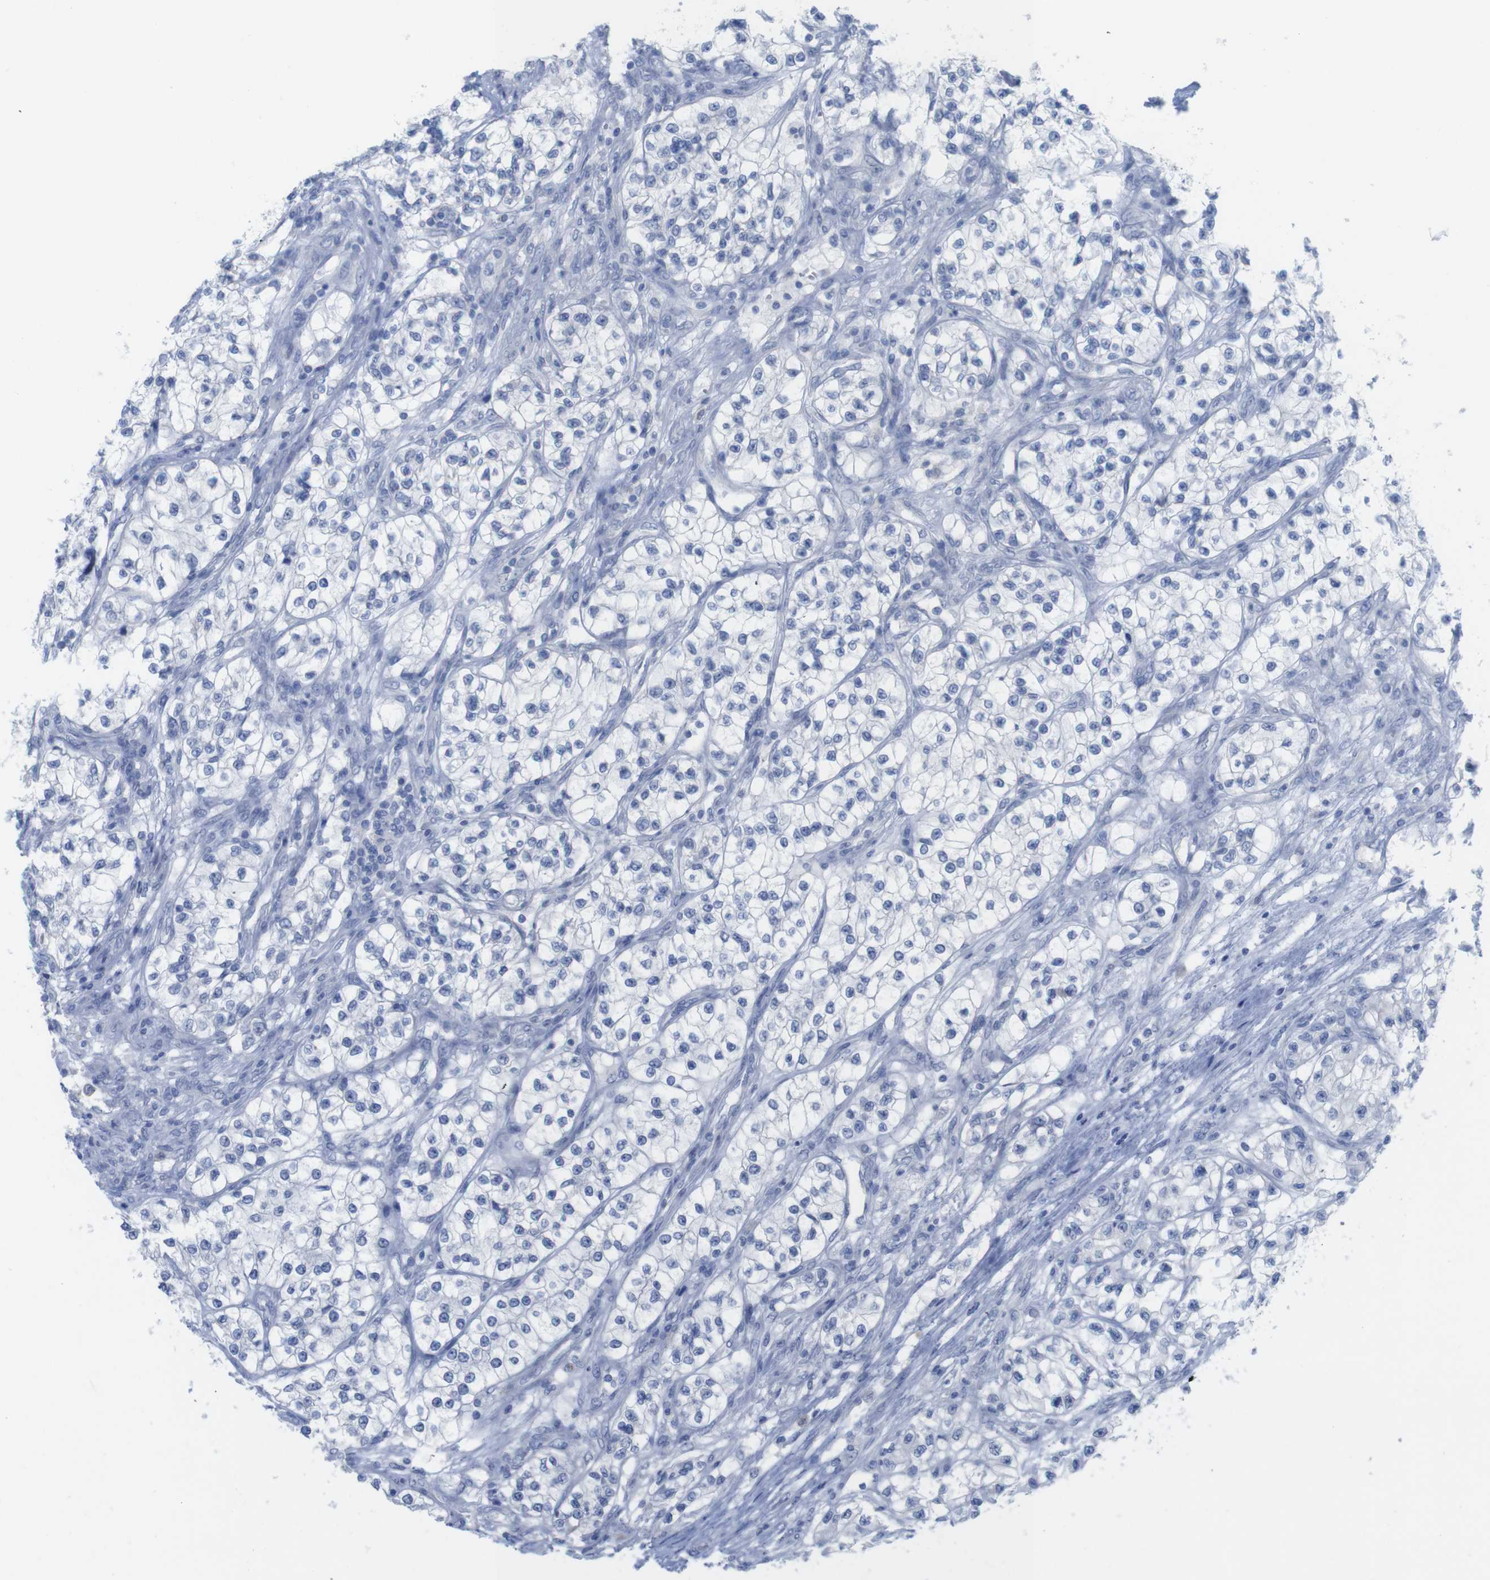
{"staining": {"intensity": "negative", "quantity": "none", "location": "none"}, "tissue": "renal cancer", "cell_type": "Tumor cells", "image_type": "cancer", "snomed": [{"axis": "morphology", "description": "Adenocarcinoma, NOS"}, {"axis": "topography", "description": "Kidney"}], "caption": "A high-resolution micrograph shows immunohistochemistry staining of renal cancer (adenocarcinoma), which shows no significant expression in tumor cells.", "gene": "PNMA1", "patient": {"sex": "female", "age": 57}}